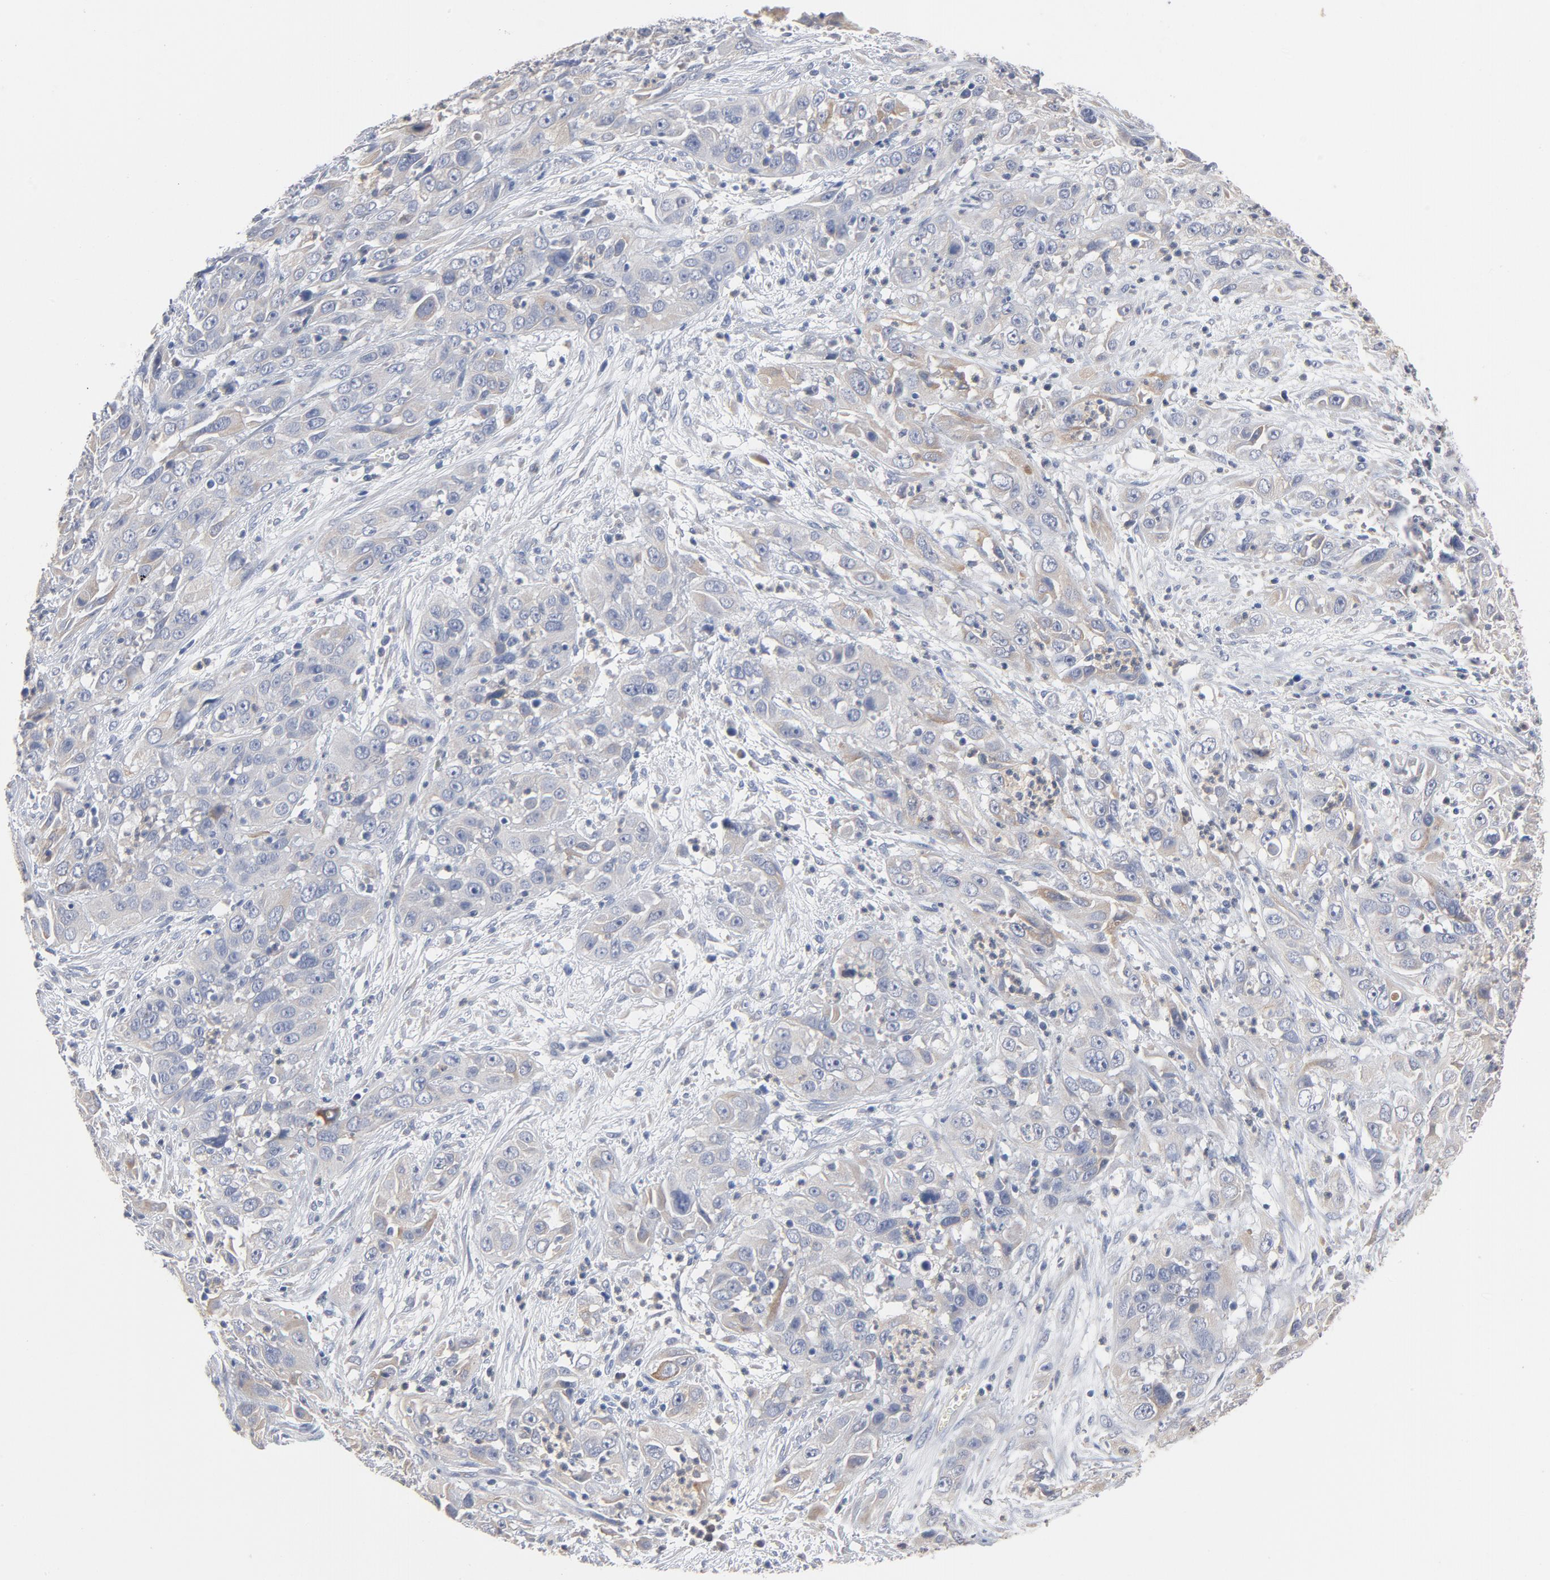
{"staining": {"intensity": "weak", "quantity": ">75%", "location": "cytoplasmic/membranous"}, "tissue": "cervical cancer", "cell_type": "Tumor cells", "image_type": "cancer", "snomed": [{"axis": "morphology", "description": "Squamous cell carcinoma, NOS"}, {"axis": "topography", "description": "Cervix"}], "caption": "DAB immunohistochemical staining of cervical cancer (squamous cell carcinoma) reveals weak cytoplasmic/membranous protein positivity in about >75% of tumor cells. (brown staining indicates protein expression, while blue staining denotes nuclei).", "gene": "AK7", "patient": {"sex": "female", "age": 32}}